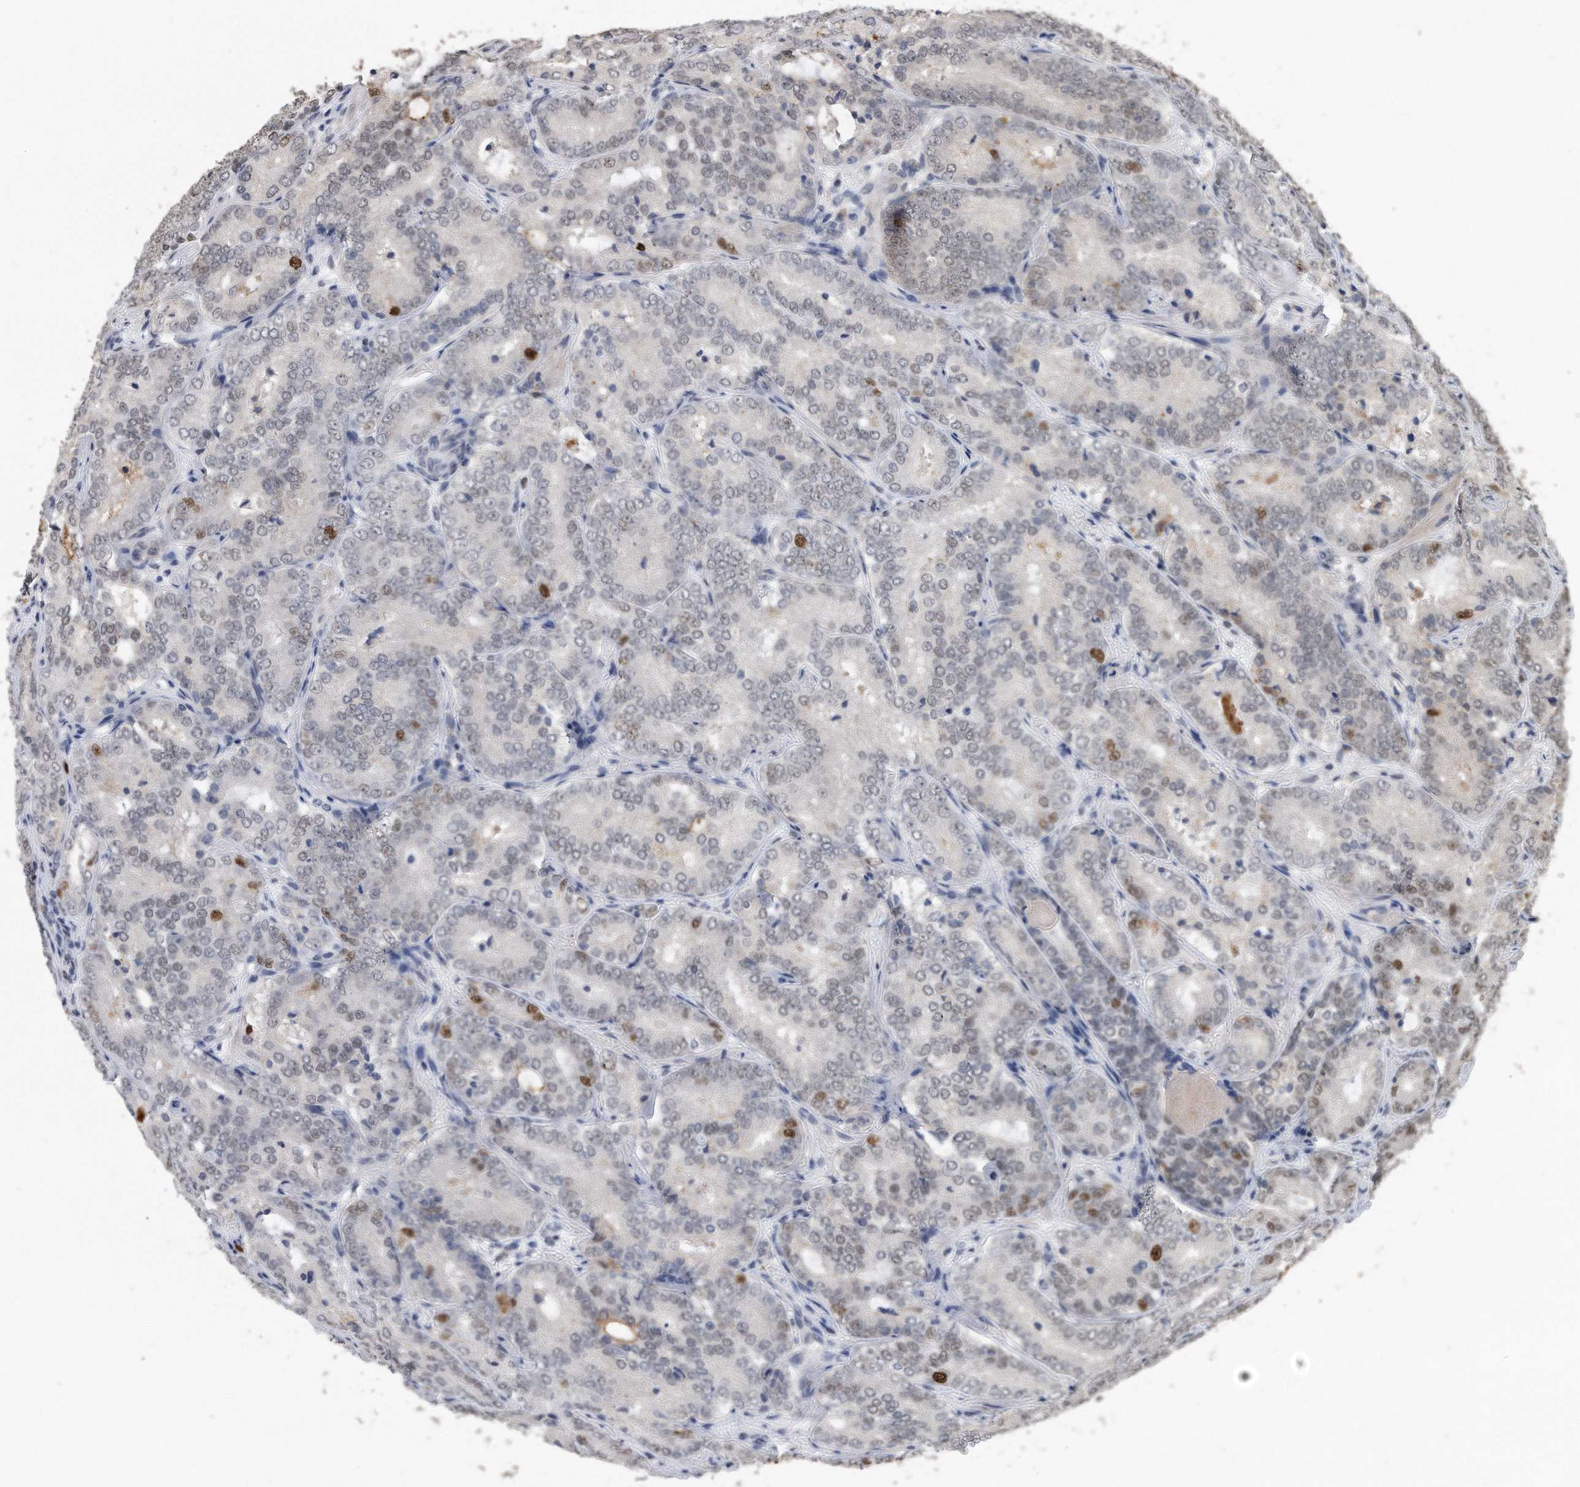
{"staining": {"intensity": "moderate", "quantity": "<25%", "location": "nuclear"}, "tissue": "prostate cancer", "cell_type": "Tumor cells", "image_type": "cancer", "snomed": [{"axis": "morphology", "description": "Adenocarcinoma, High grade"}, {"axis": "topography", "description": "Prostate"}], "caption": "Immunohistochemical staining of human prostate cancer reveals low levels of moderate nuclear protein positivity in about <25% of tumor cells. Ihc stains the protein of interest in brown and the nuclei are stained blue.", "gene": "PCNA", "patient": {"sex": "male", "age": 57}}